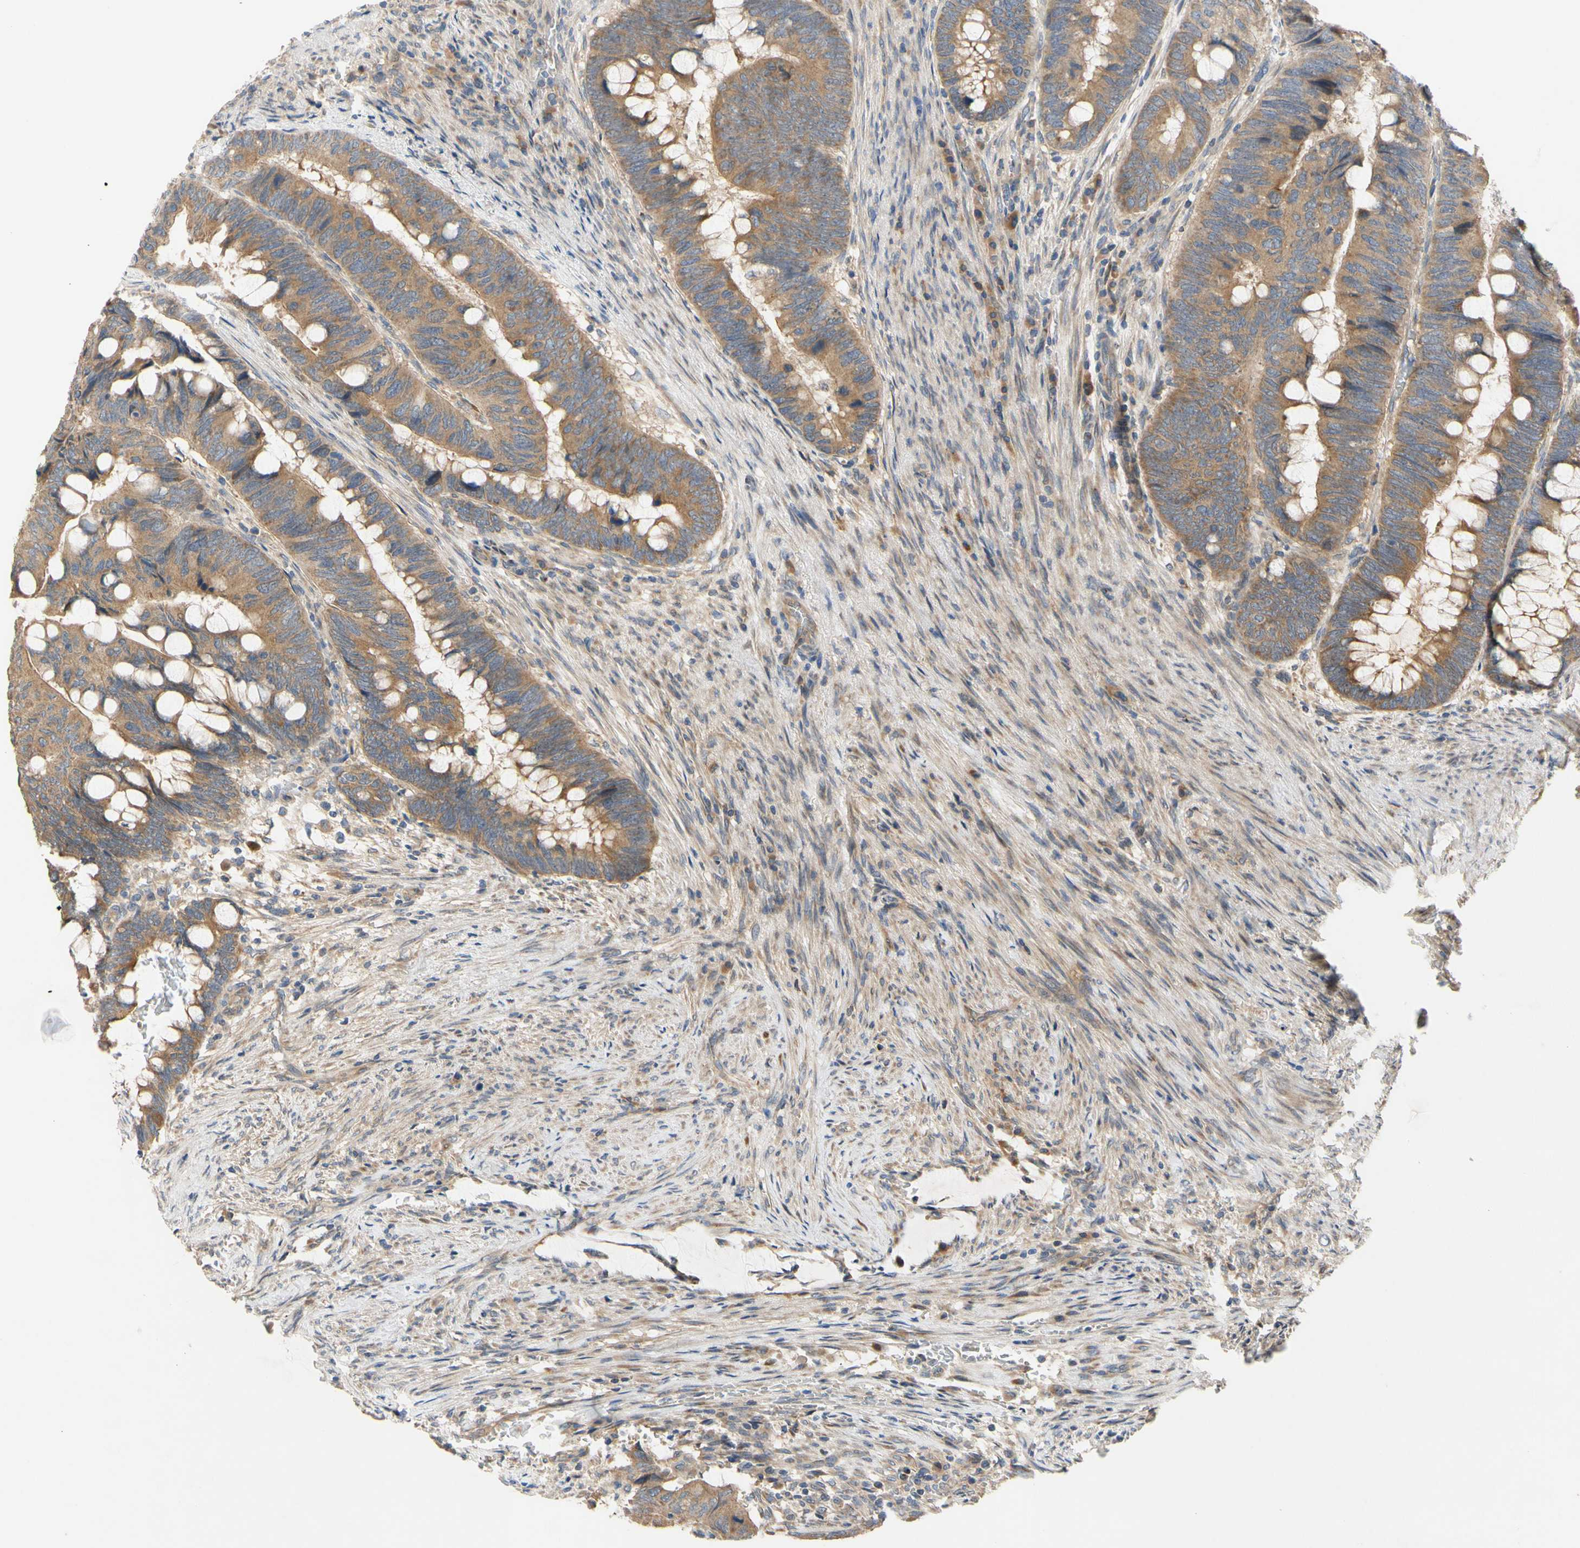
{"staining": {"intensity": "moderate", "quantity": ">75%", "location": "cytoplasmic/membranous"}, "tissue": "colorectal cancer", "cell_type": "Tumor cells", "image_type": "cancer", "snomed": [{"axis": "morphology", "description": "Normal tissue, NOS"}, {"axis": "morphology", "description": "Adenocarcinoma, NOS"}, {"axis": "topography", "description": "Rectum"}, {"axis": "topography", "description": "Peripheral nerve tissue"}], "caption": "Adenocarcinoma (colorectal) stained for a protein displays moderate cytoplasmic/membranous positivity in tumor cells.", "gene": "MBTPS2", "patient": {"sex": "male", "age": 92}}